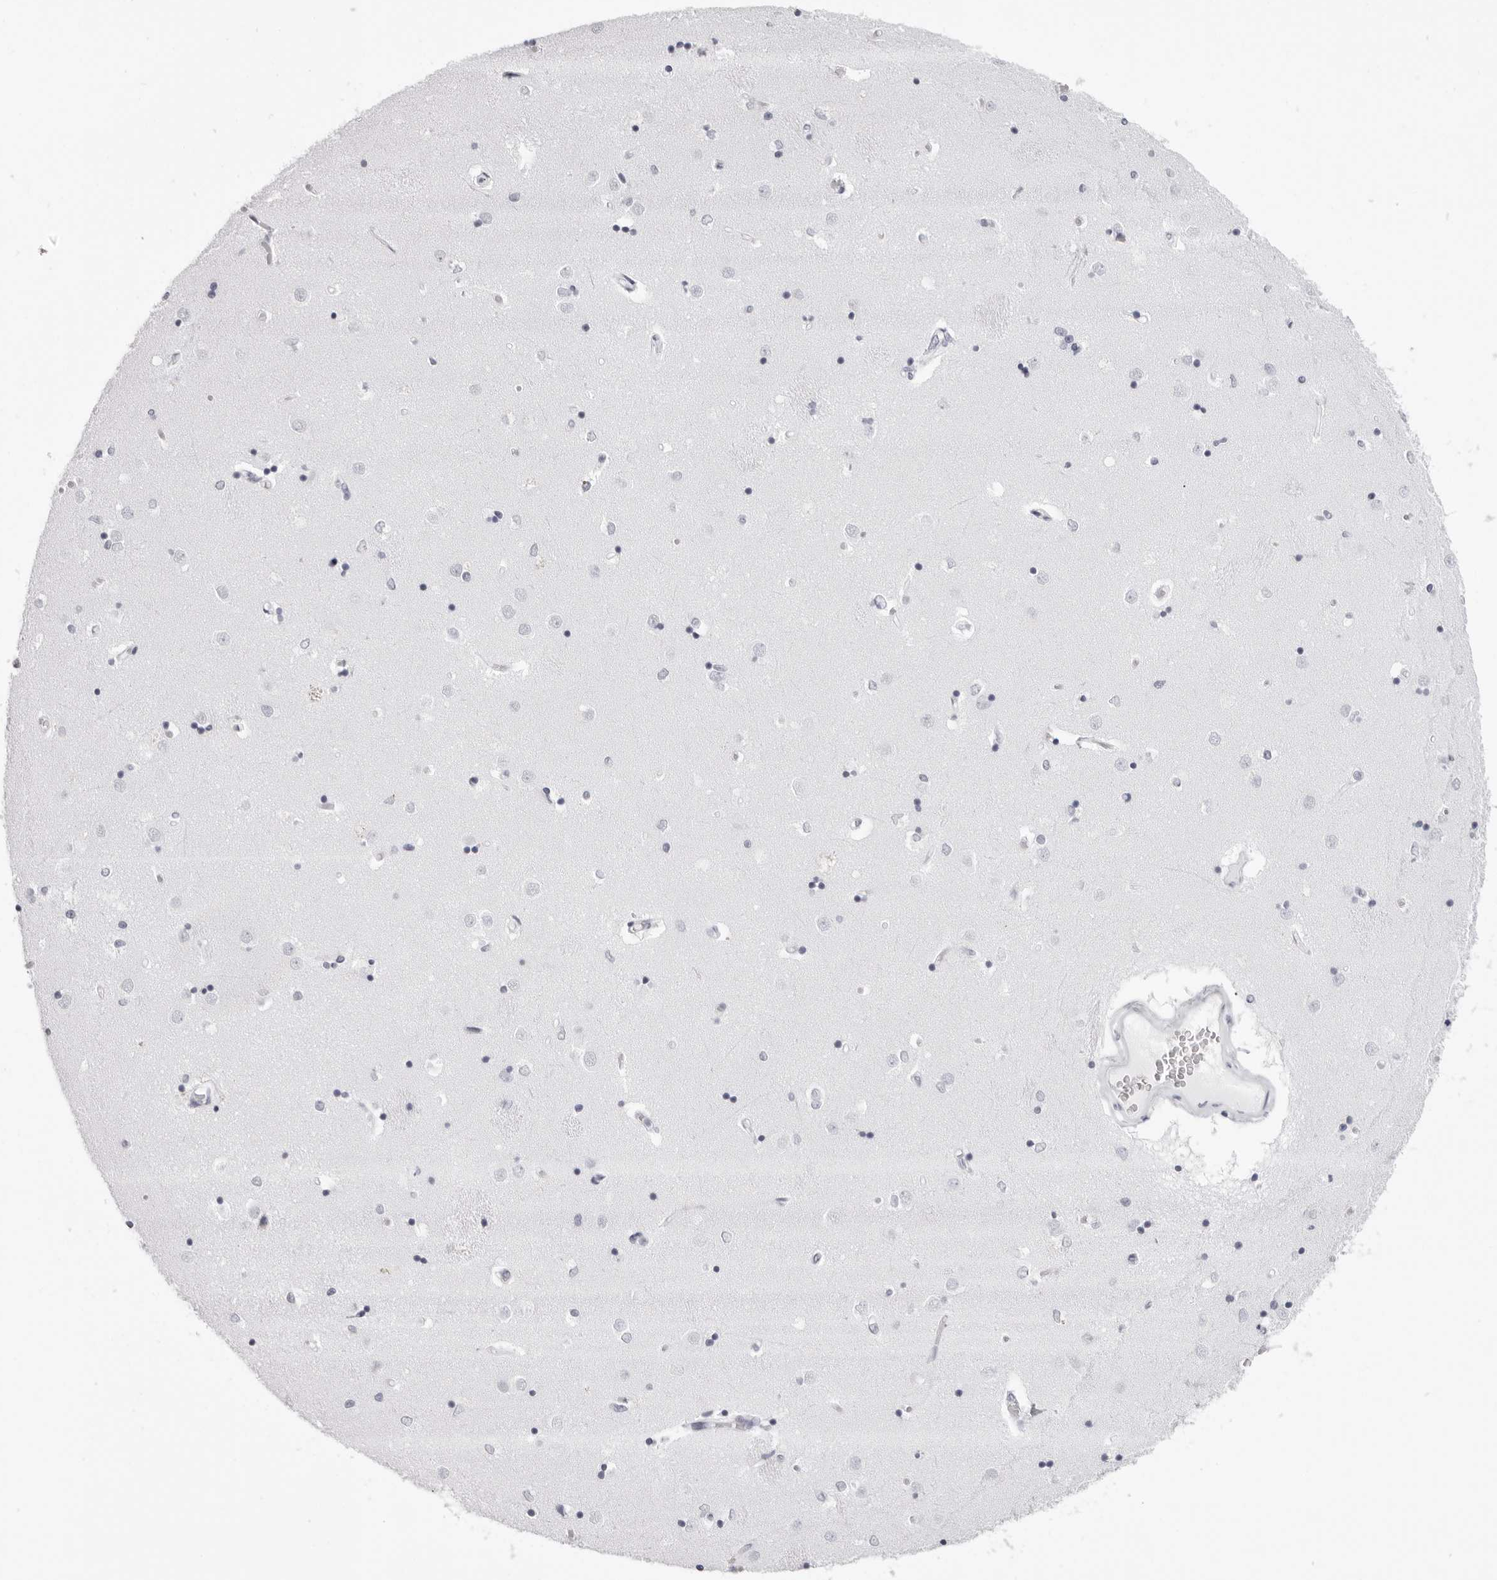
{"staining": {"intensity": "negative", "quantity": "none", "location": "none"}, "tissue": "caudate", "cell_type": "Glial cells", "image_type": "normal", "snomed": [{"axis": "morphology", "description": "Normal tissue, NOS"}, {"axis": "topography", "description": "Lateral ventricle wall"}], "caption": "A high-resolution image shows immunohistochemistry staining of unremarkable caudate, which demonstrates no significant expression in glial cells. (IHC, brightfield microscopy, high magnification).", "gene": "RHO", "patient": {"sex": "male", "age": 45}}